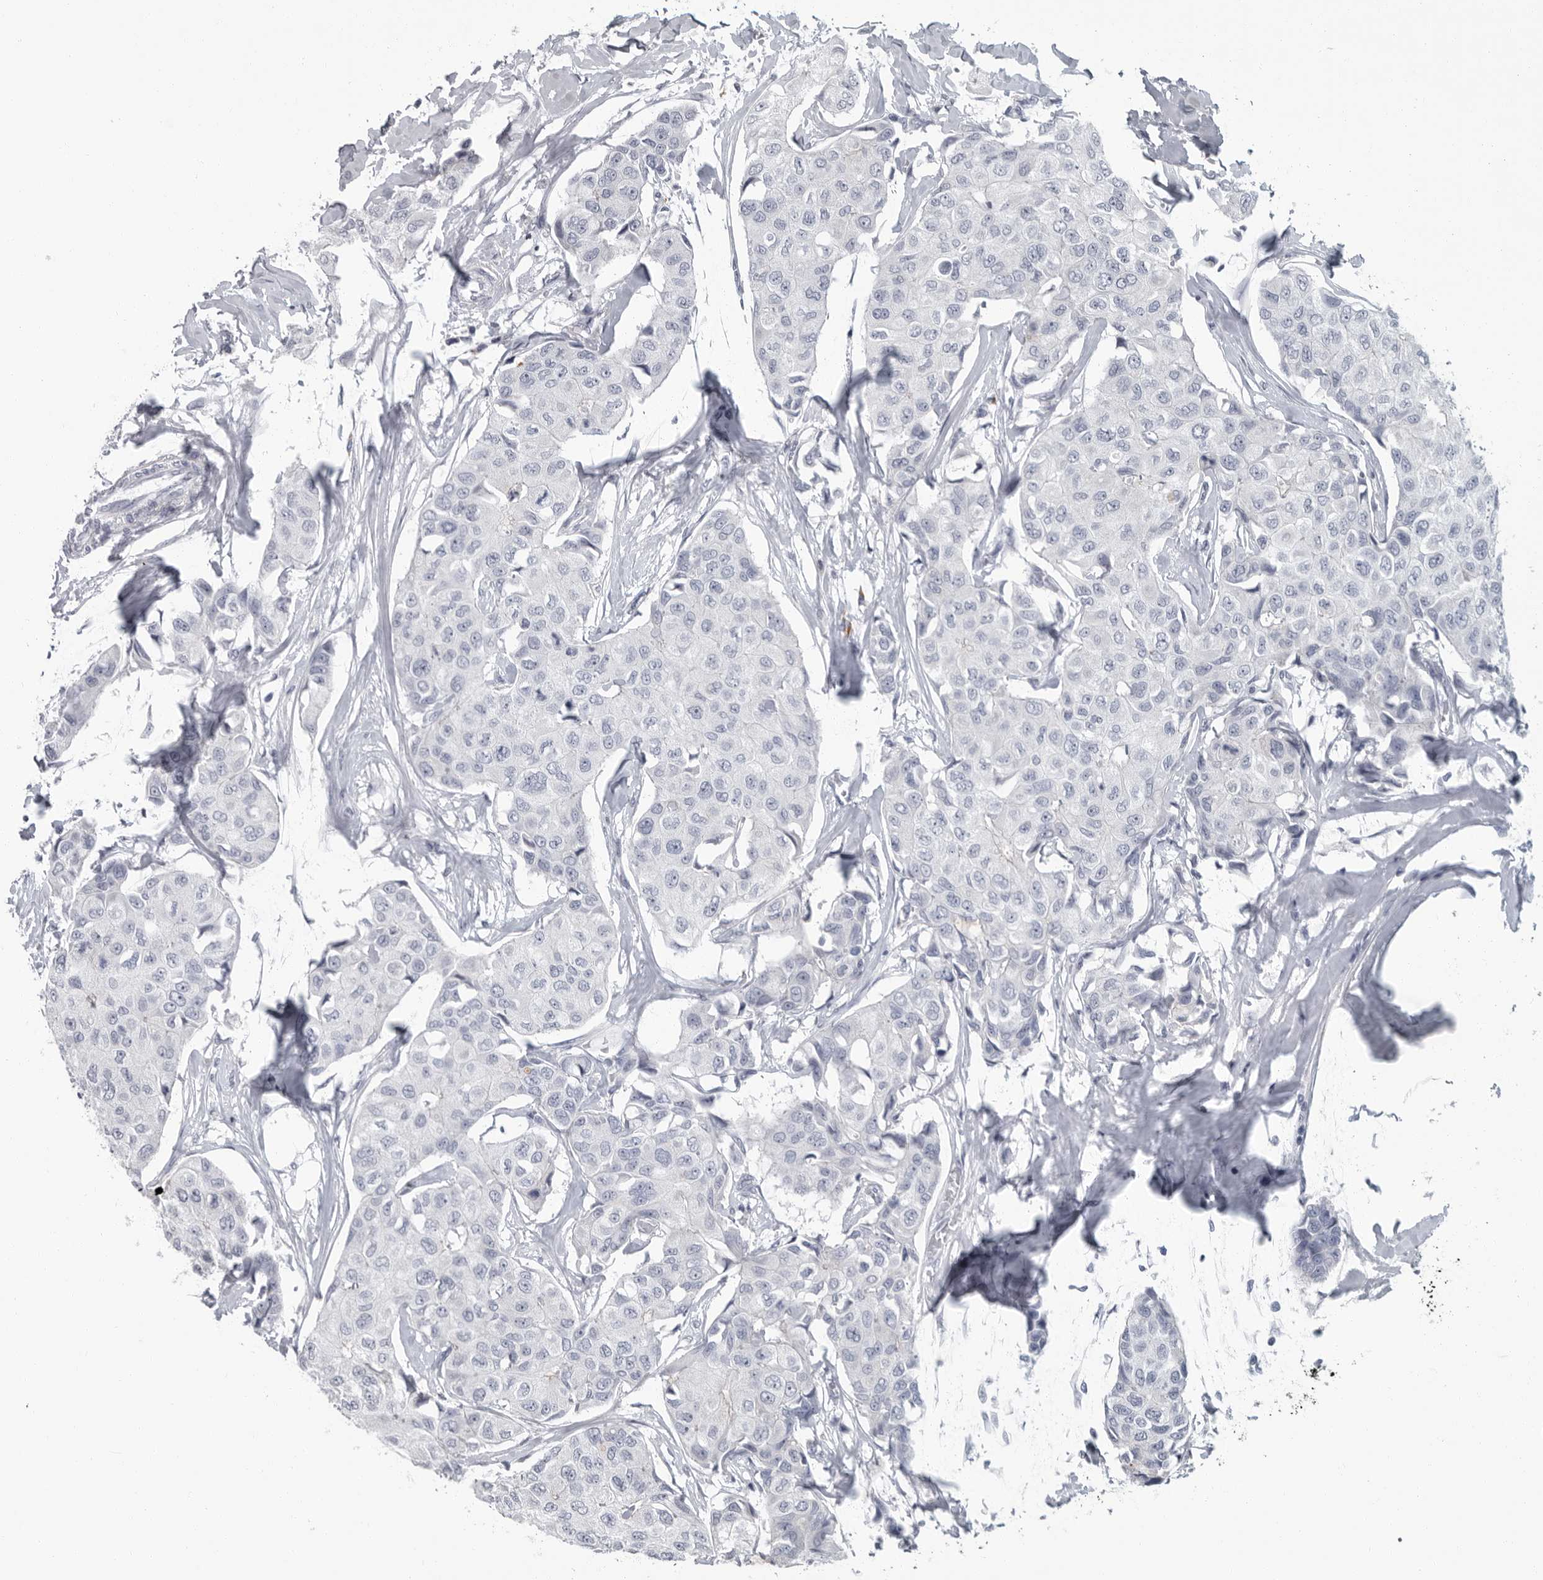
{"staining": {"intensity": "negative", "quantity": "none", "location": "none"}, "tissue": "breast cancer", "cell_type": "Tumor cells", "image_type": "cancer", "snomed": [{"axis": "morphology", "description": "Duct carcinoma"}, {"axis": "topography", "description": "Breast"}], "caption": "This is a photomicrograph of IHC staining of breast infiltrating ductal carcinoma, which shows no staining in tumor cells.", "gene": "SLC25A39", "patient": {"sex": "female", "age": 80}}